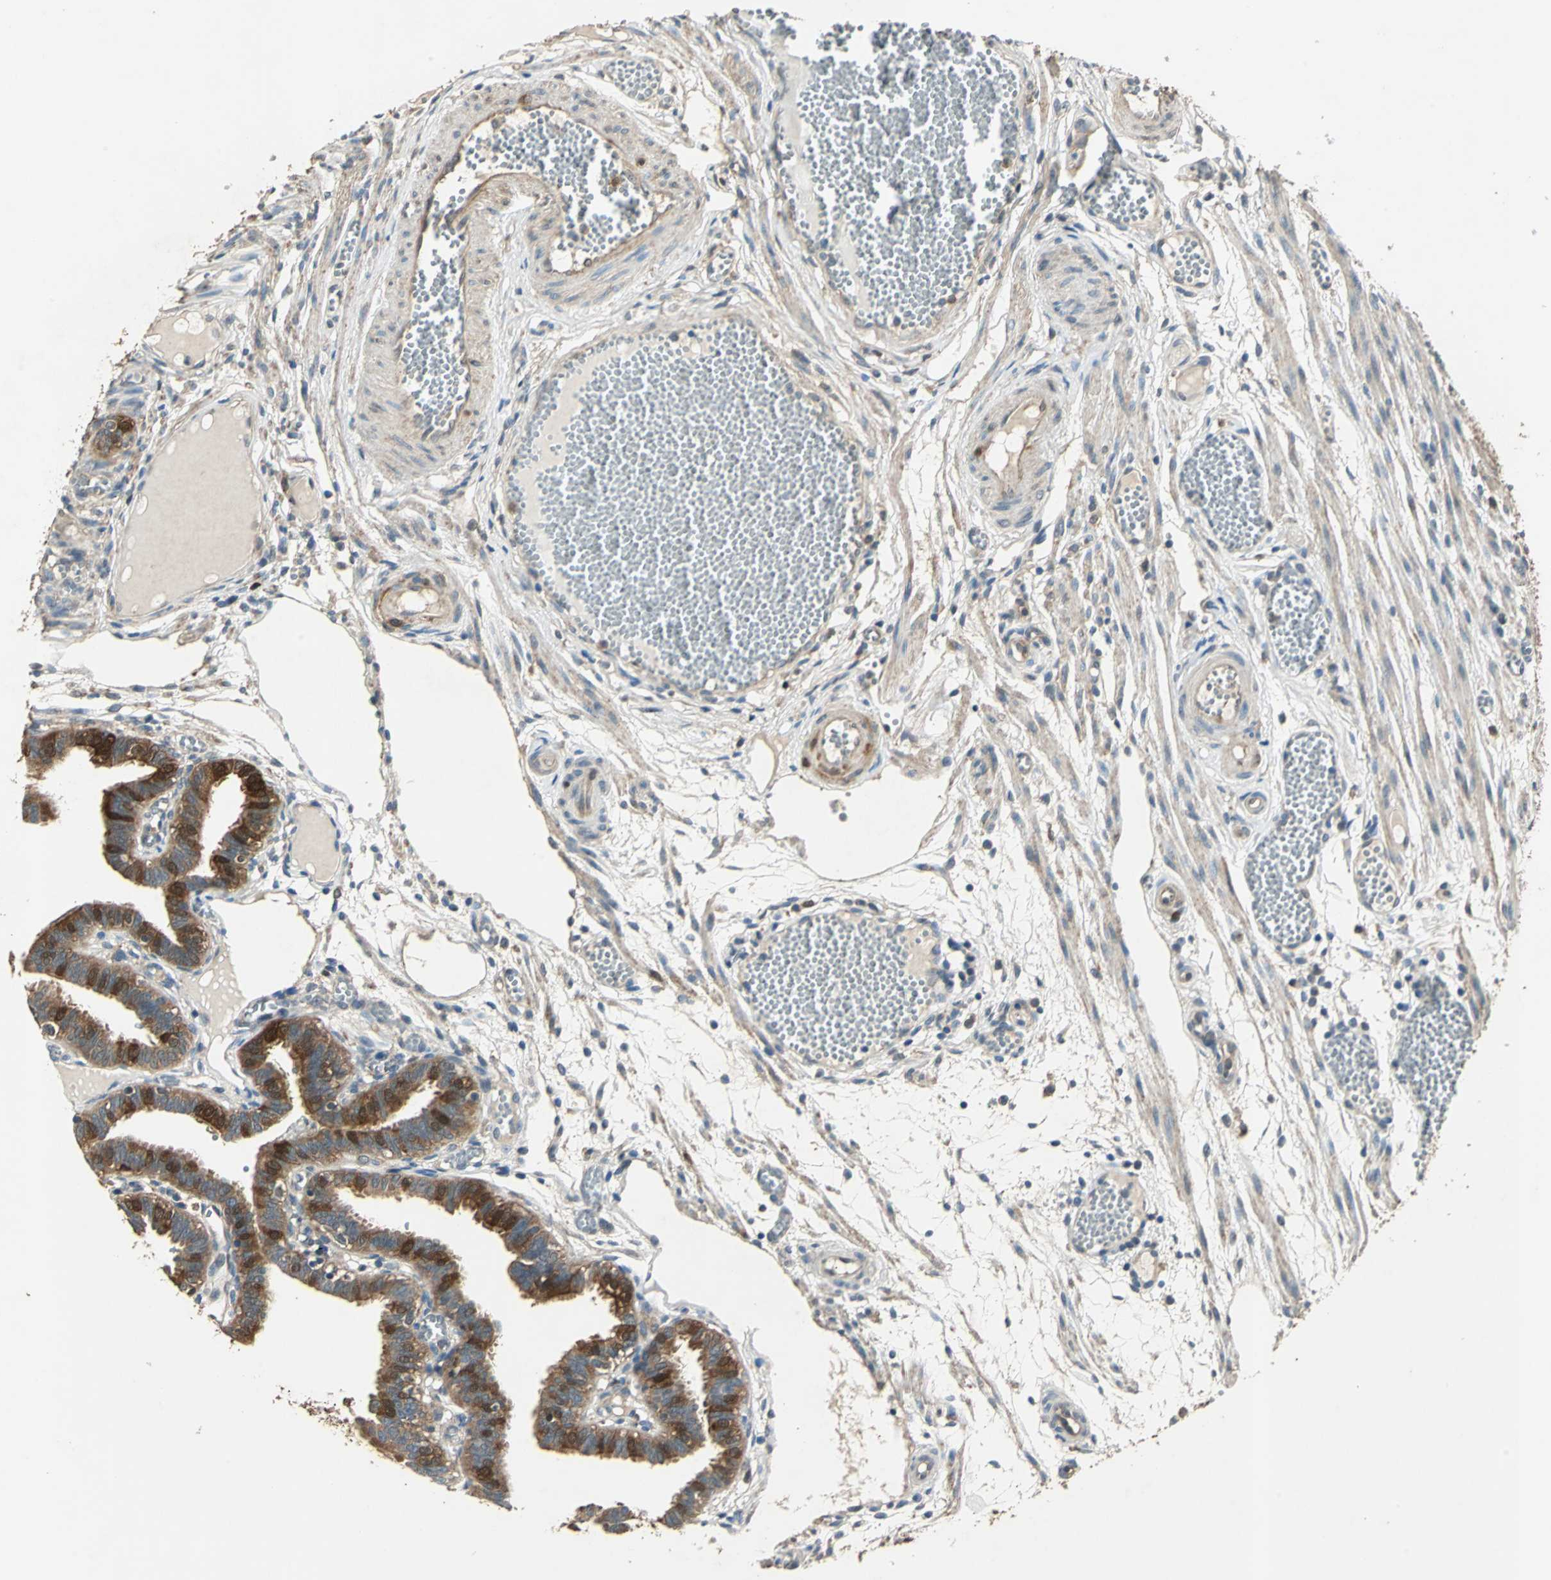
{"staining": {"intensity": "strong", "quantity": ">75%", "location": "cytoplasmic/membranous,nuclear"}, "tissue": "fallopian tube", "cell_type": "Glandular cells", "image_type": "normal", "snomed": [{"axis": "morphology", "description": "Normal tissue, NOS"}, {"axis": "topography", "description": "Fallopian tube"}], "caption": "Human fallopian tube stained with a brown dye exhibits strong cytoplasmic/membranous,nuclear positive staining in about >75% of glandular cells.", "gene": "RRM2B", "patient": {"sex": "female", "age": 29}}